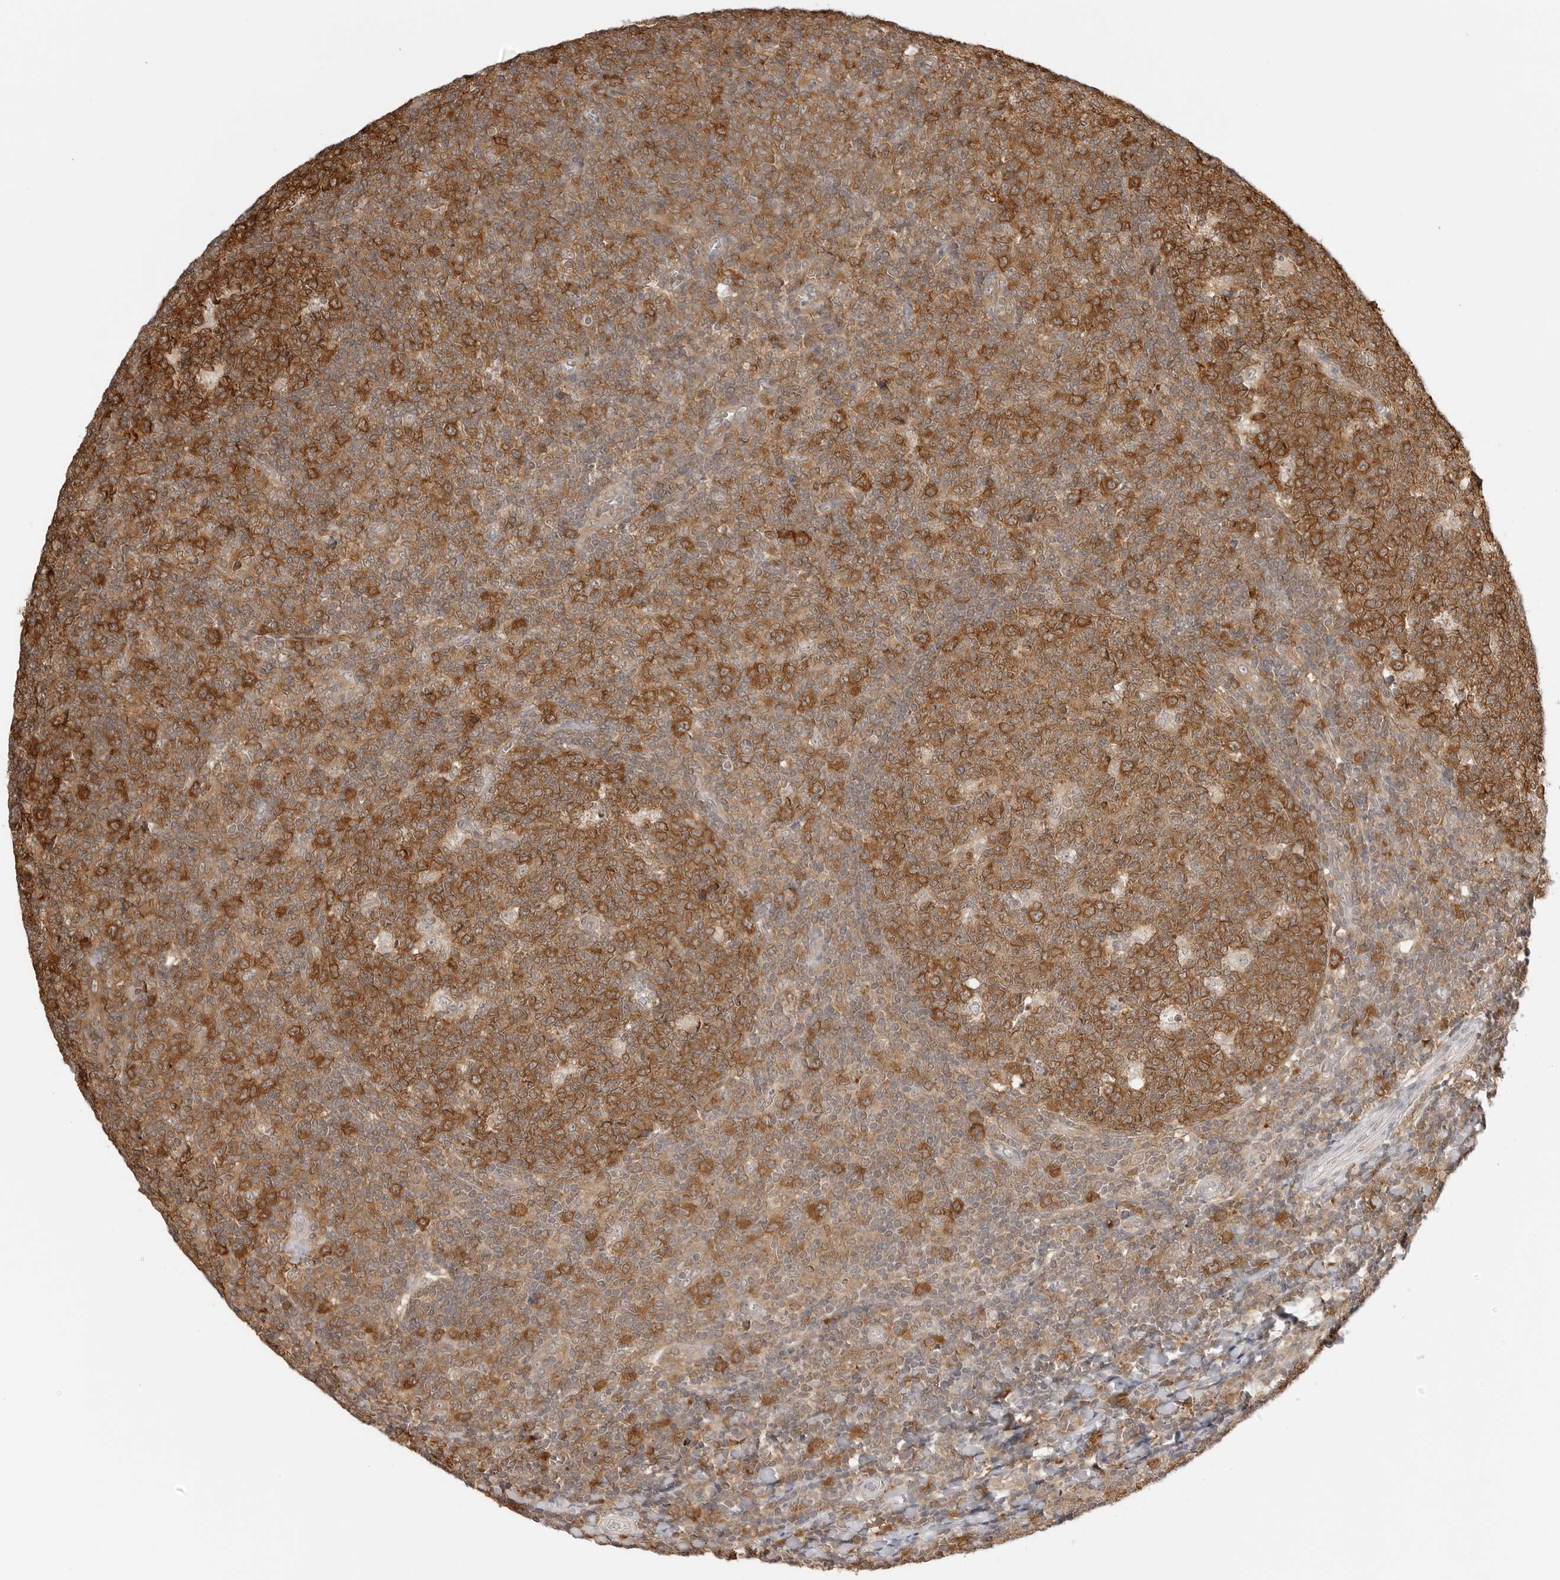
{"staining": {"intensity": "strong", "quantity": ">75%", "location": "cytoplasmic/membranous"}, "tissue": "tonsil", "cell_type": "Germinal center cells", "image_type": "normal", "snomed": [{"axis": "morphology", "description": "Normal tissue, NOS"}, {"axis": "topography", "description": "Tonsil"}], "caption": "Tonsil was stained to show a protein in brown. There is high levels of strong cytoplasmic/membranous expression in approximately >75% of germinal center cells. (IHC, brightfield microscopy, high magnification).", "gene": "NUDC", "patient": {"sex": "female", "age": 19}}